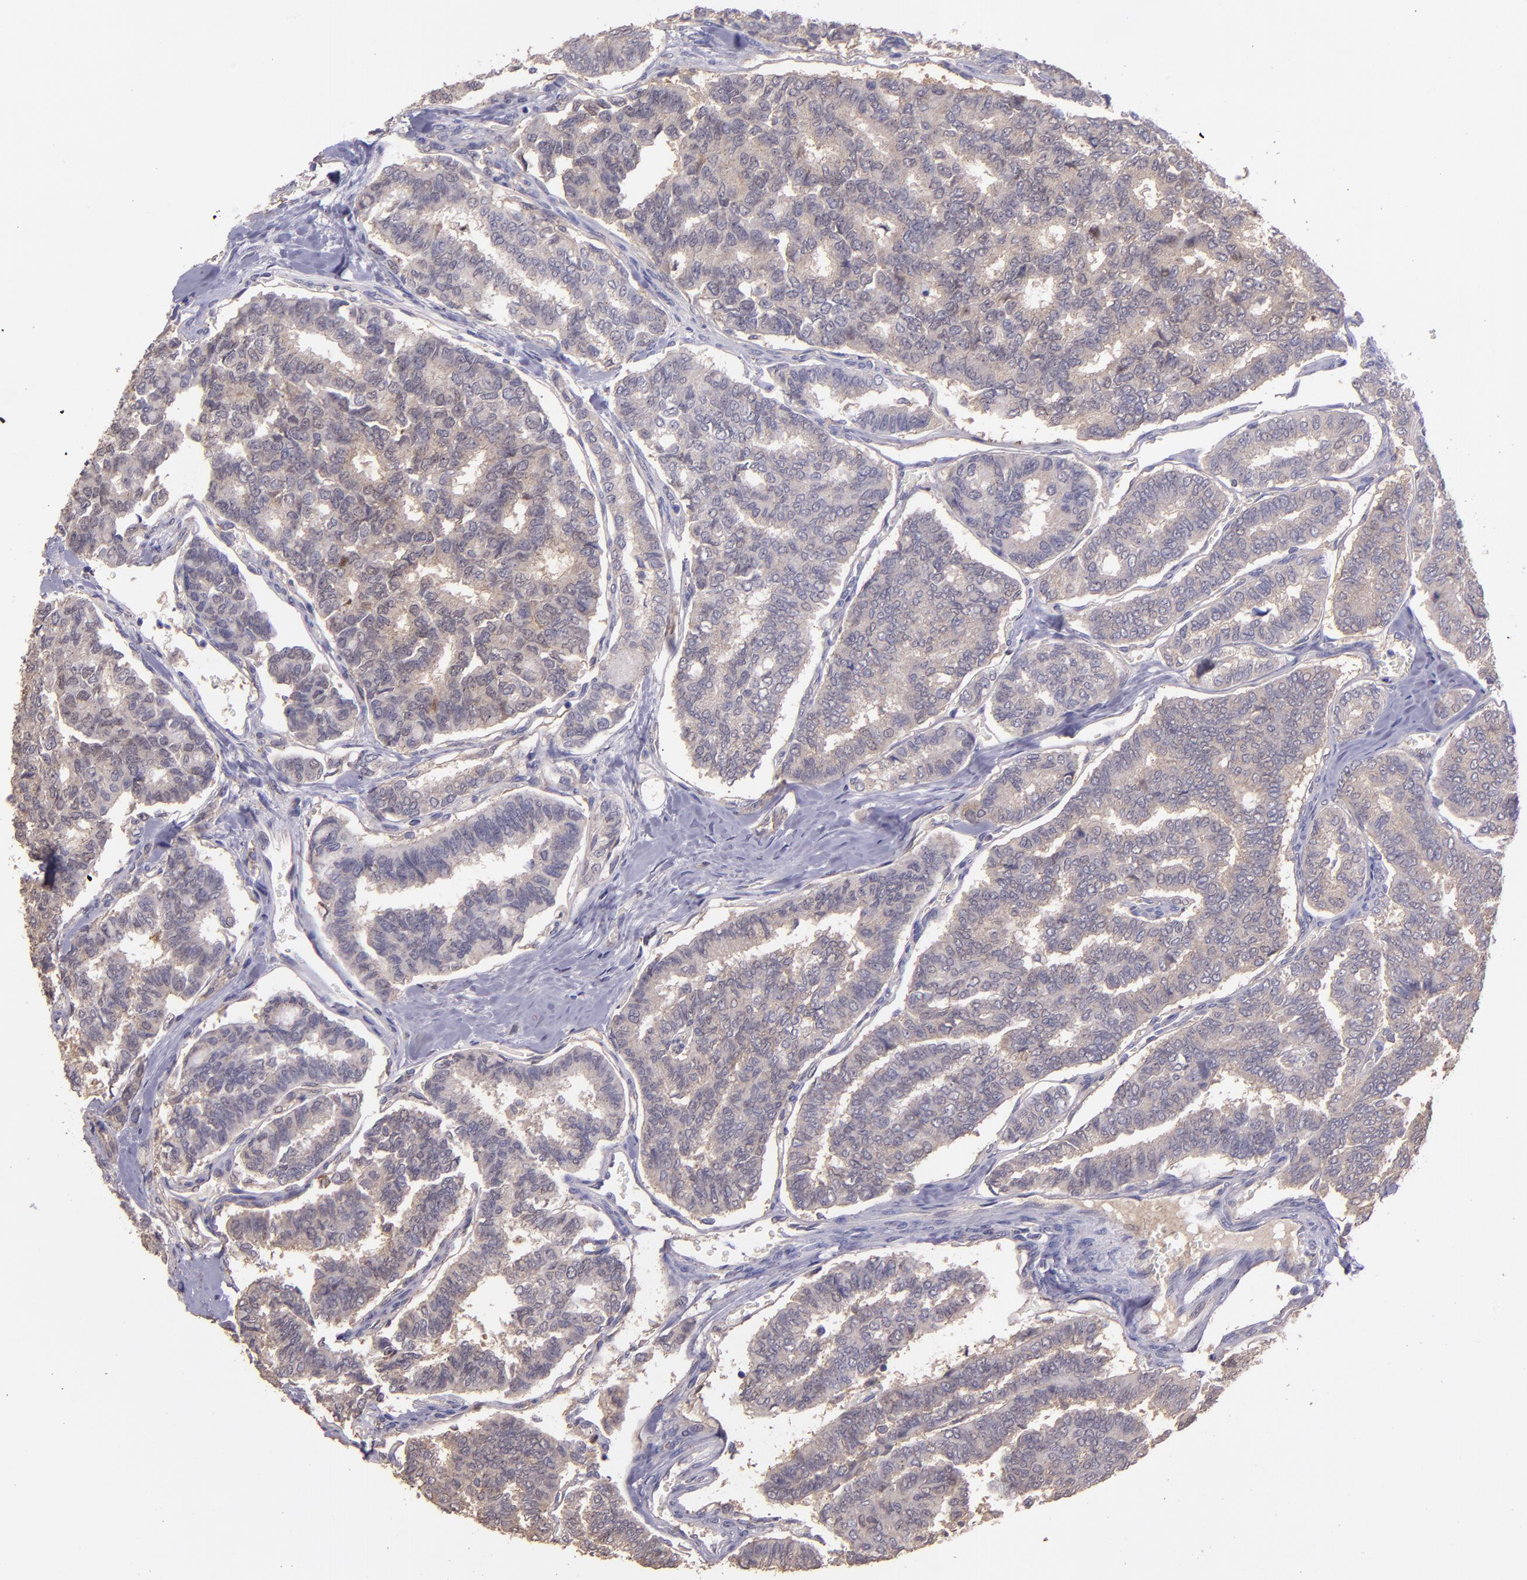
{"staining": {"intensity": "weak", "quantity": ">75%", "location": "cytoplasmic/membranous"}, "tissue": "thyroid cancer", "cell_type": "Tumor cells", "image_type": "cancer", "snomed": [{"axis": "morphology", "description": "Papillary adenocarcinoma, NOS"}, {"axis": "topography", "description": "Thyroid gland"}], "caption": "About >75% of tumor cells in human thyroid cancer reveal weak cytoplasmic/membranous protein expression as visualized by brown immunohistochemical staining.", "gene": "PAPPA", "patient": {"sex": "female", "age": 35}}